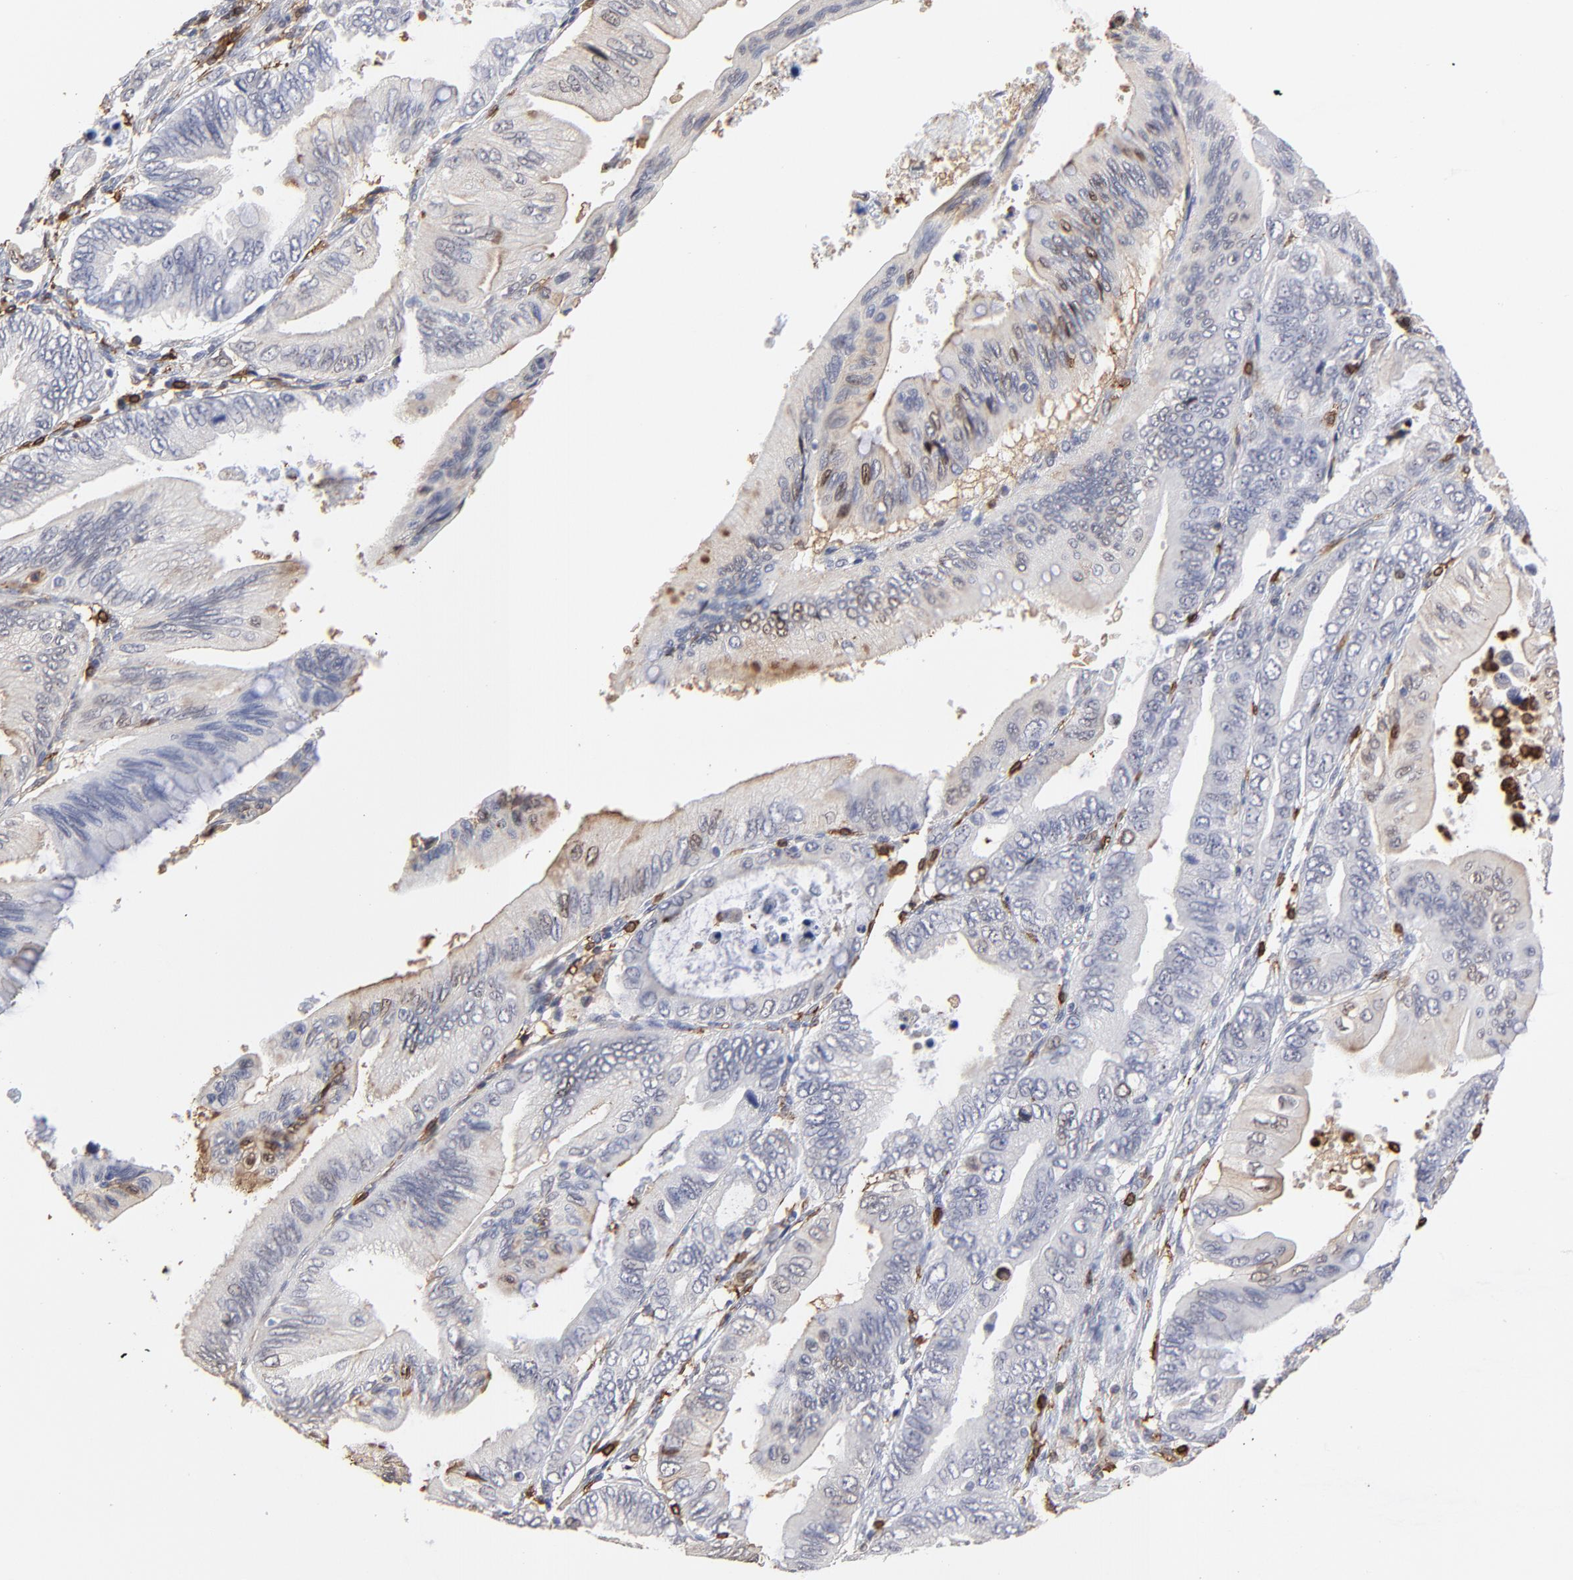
{"staining": {"intensity": "negative", "quantity": "none", "location": "none"}, "tissue": "pancreatic cancer", "cell_type": "Tumor cells", "image_type": "cancer", "snomed": [{"axis": "morphology", "description": "Adenocarcinoma, NOS"}, {"axis": "topography", "description": "Pancreas"}], "caption": "This is an immunohistochemistry (IHC) image of pancreatic adenocarcinoma. There is no expression in tumor cells.", "gene": "SLC6A14", "patient": {"sex": "female", "age": 66}}